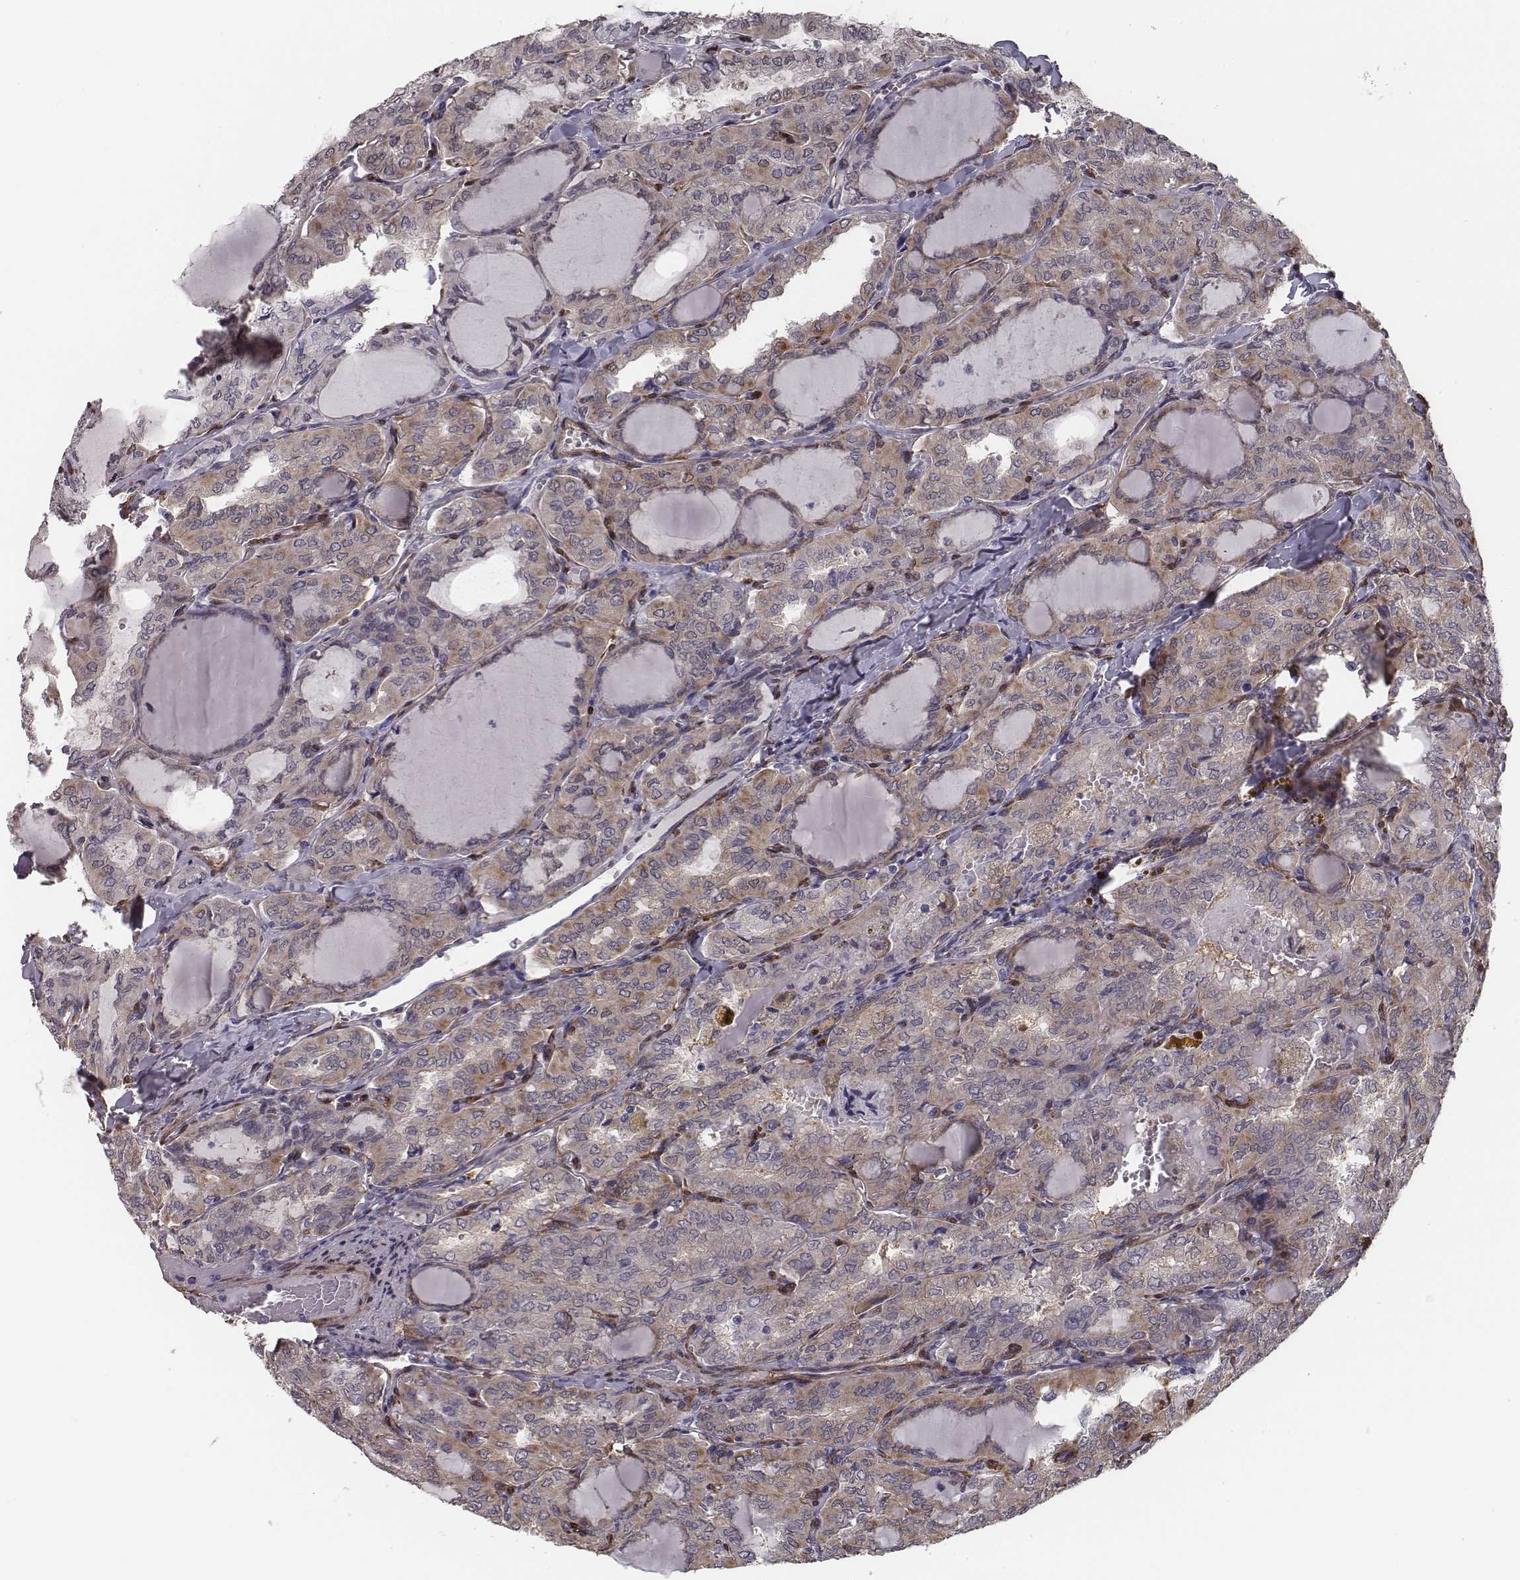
{"staining": {"intensity": "weak", "quantity": ">75%", "location": "cytoplasmic/membranous"}, "tissue": "thyroid cancer", "cell_type": "Tumor cells", "image_type": "cancer", "snomed": [{"axis": "morphology", "description": "Papillary adenocarcinoma, NOS"}, {"axis": "topography", "description": "Thyroid gland"}], "caption": "Thyroid cancer (papillary adenocarcinoma) stained for a protein exhibits weak cytoplasmic/membranous positivity in tumor cells. The protein is shown in brown color, while the nuclei are stained blue.", "gene": "ISYNA1", "patient": {"sex": "male", "age": 20}}